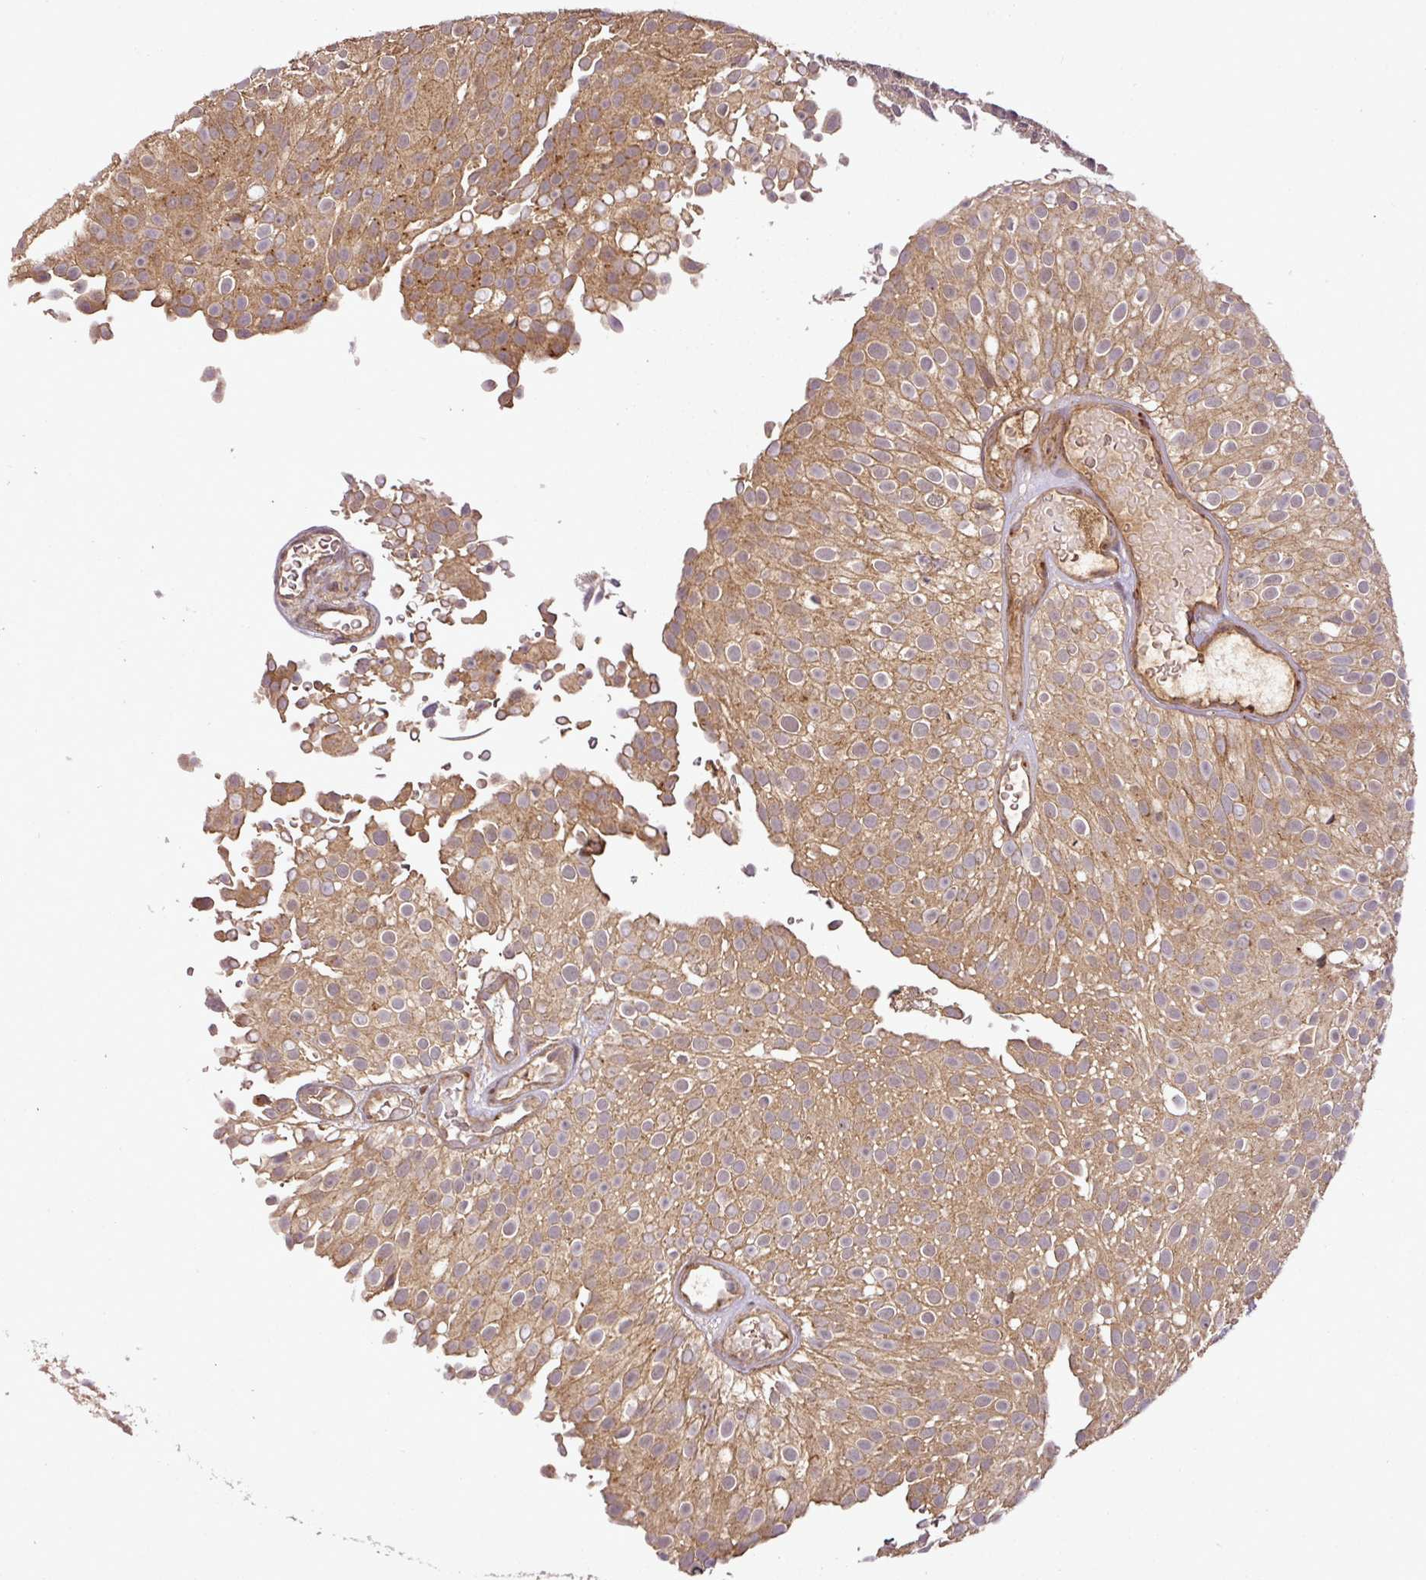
{"staining": {"intensity": "moderate", "quantity": ">75%", "location": "cytoplasmic/membranous"}, "tissue": "urothelial cancer", "cell_type": "Tumor cells", "image_type": "cancer", "snomed": [{"axis": "morphology", "description": "Urothelial carcinoma, Low grade"}, {"axis": "topography", "description": "Urinary bladder"}], "caption": "About >75% of tumor cells in low-grade urothelial carcinoma reveal moderate cytoplasmic/membranous protein expression as visualized by brown immunohistochemical staining.", "gene": "FAIM", "patient": {"sex": "male", "age": 78}}